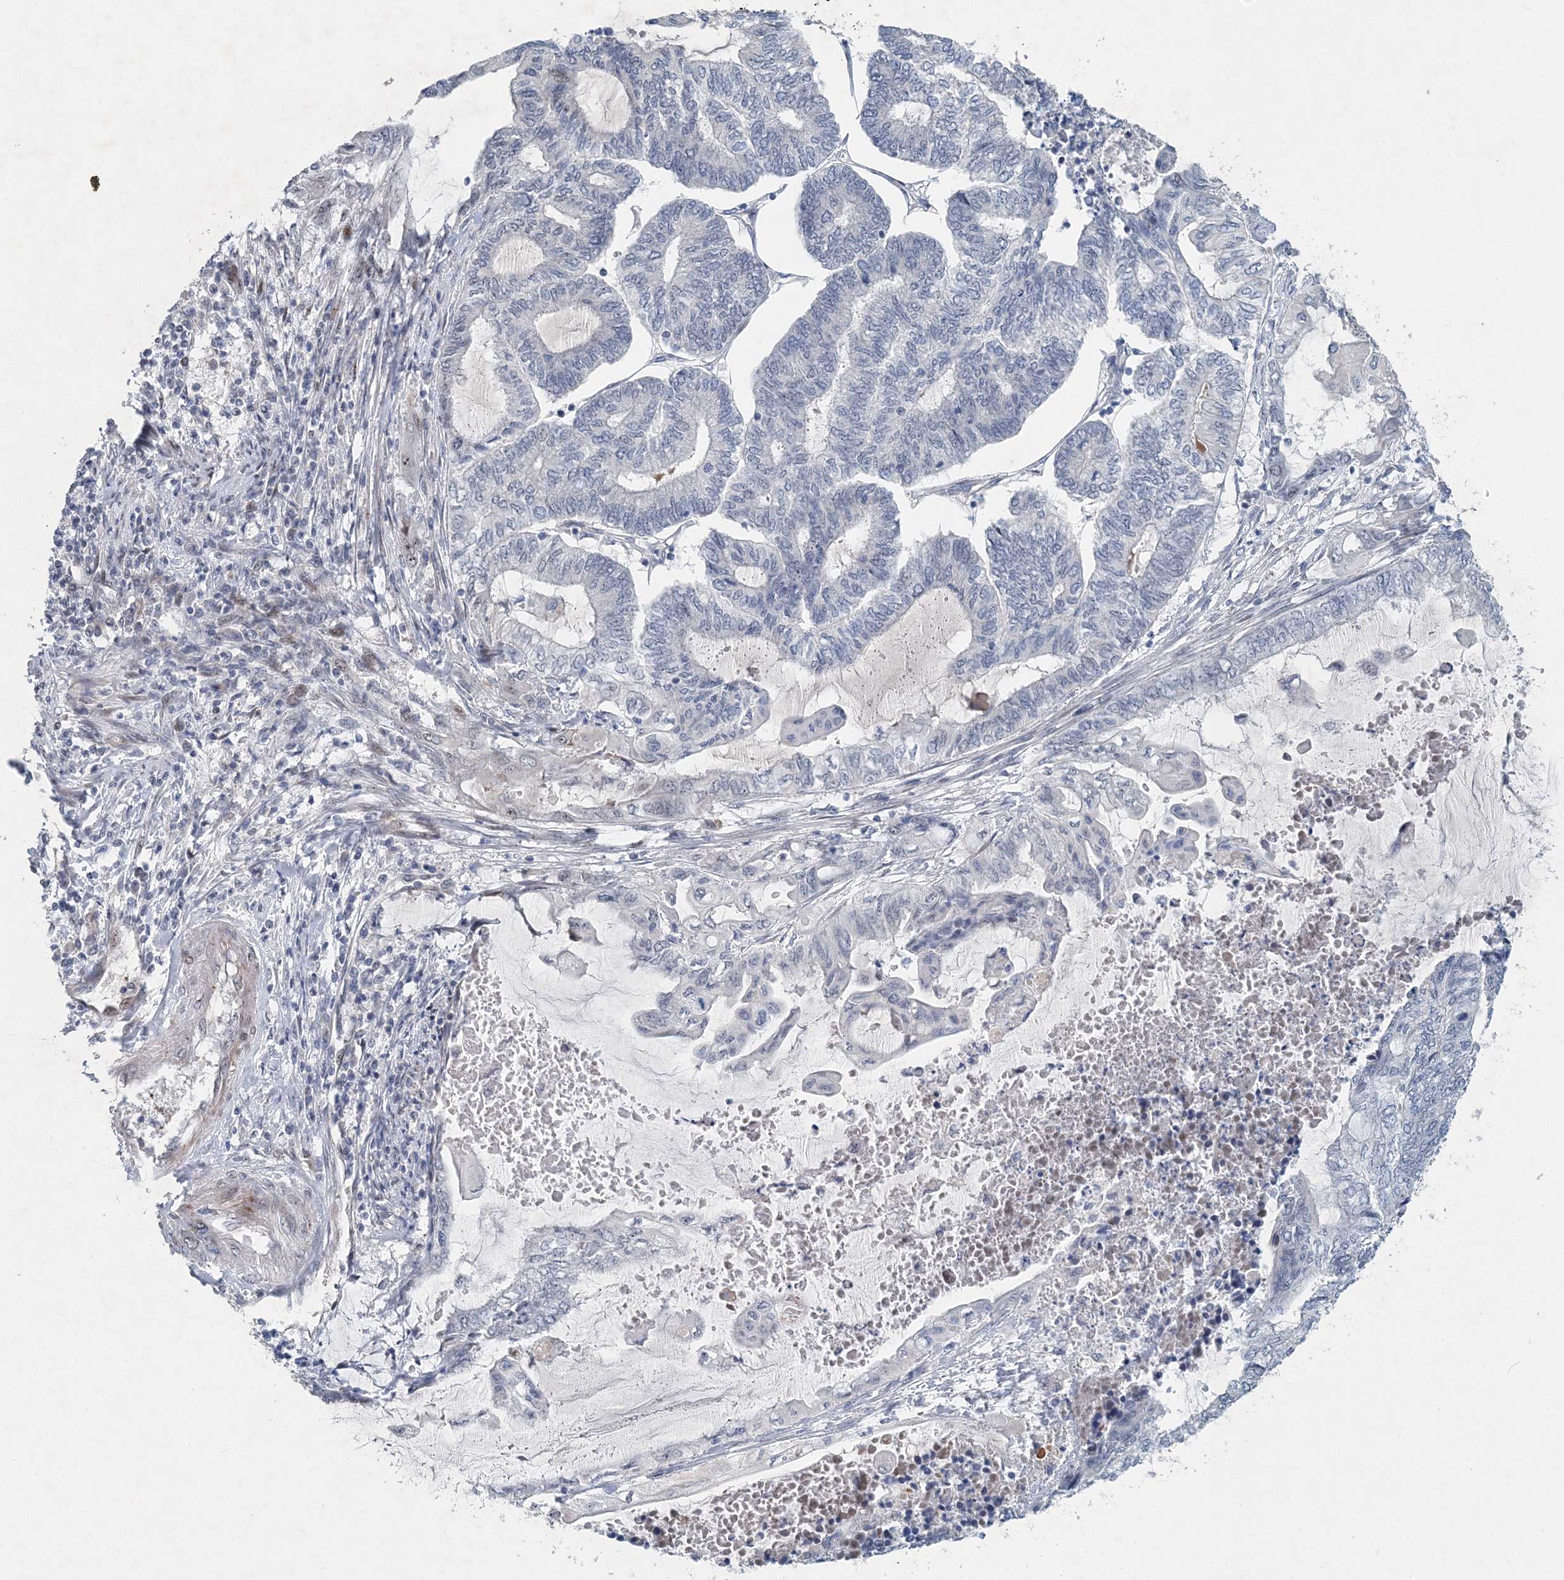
{"staining": {"intensity": "negative", "quantity": "none", "location": "none"}, "tissue": "endometrial cancer", "cell_type": "Tumor cells", "image_type": "cancer", "snomed": [{"axis": "morphology", "description": "Adenocarcinoma, NOS"}, {"axis": "topography", "description": "Uterus"}, {"axis": "topography", "description": "Endometrium"}], "caption": "This is an IHC image of endometrial adenocarcinoma. There is no positivity in tumor cells.", "gene": "UIMC1", "patient": {"sex": "female", "age": 70}}